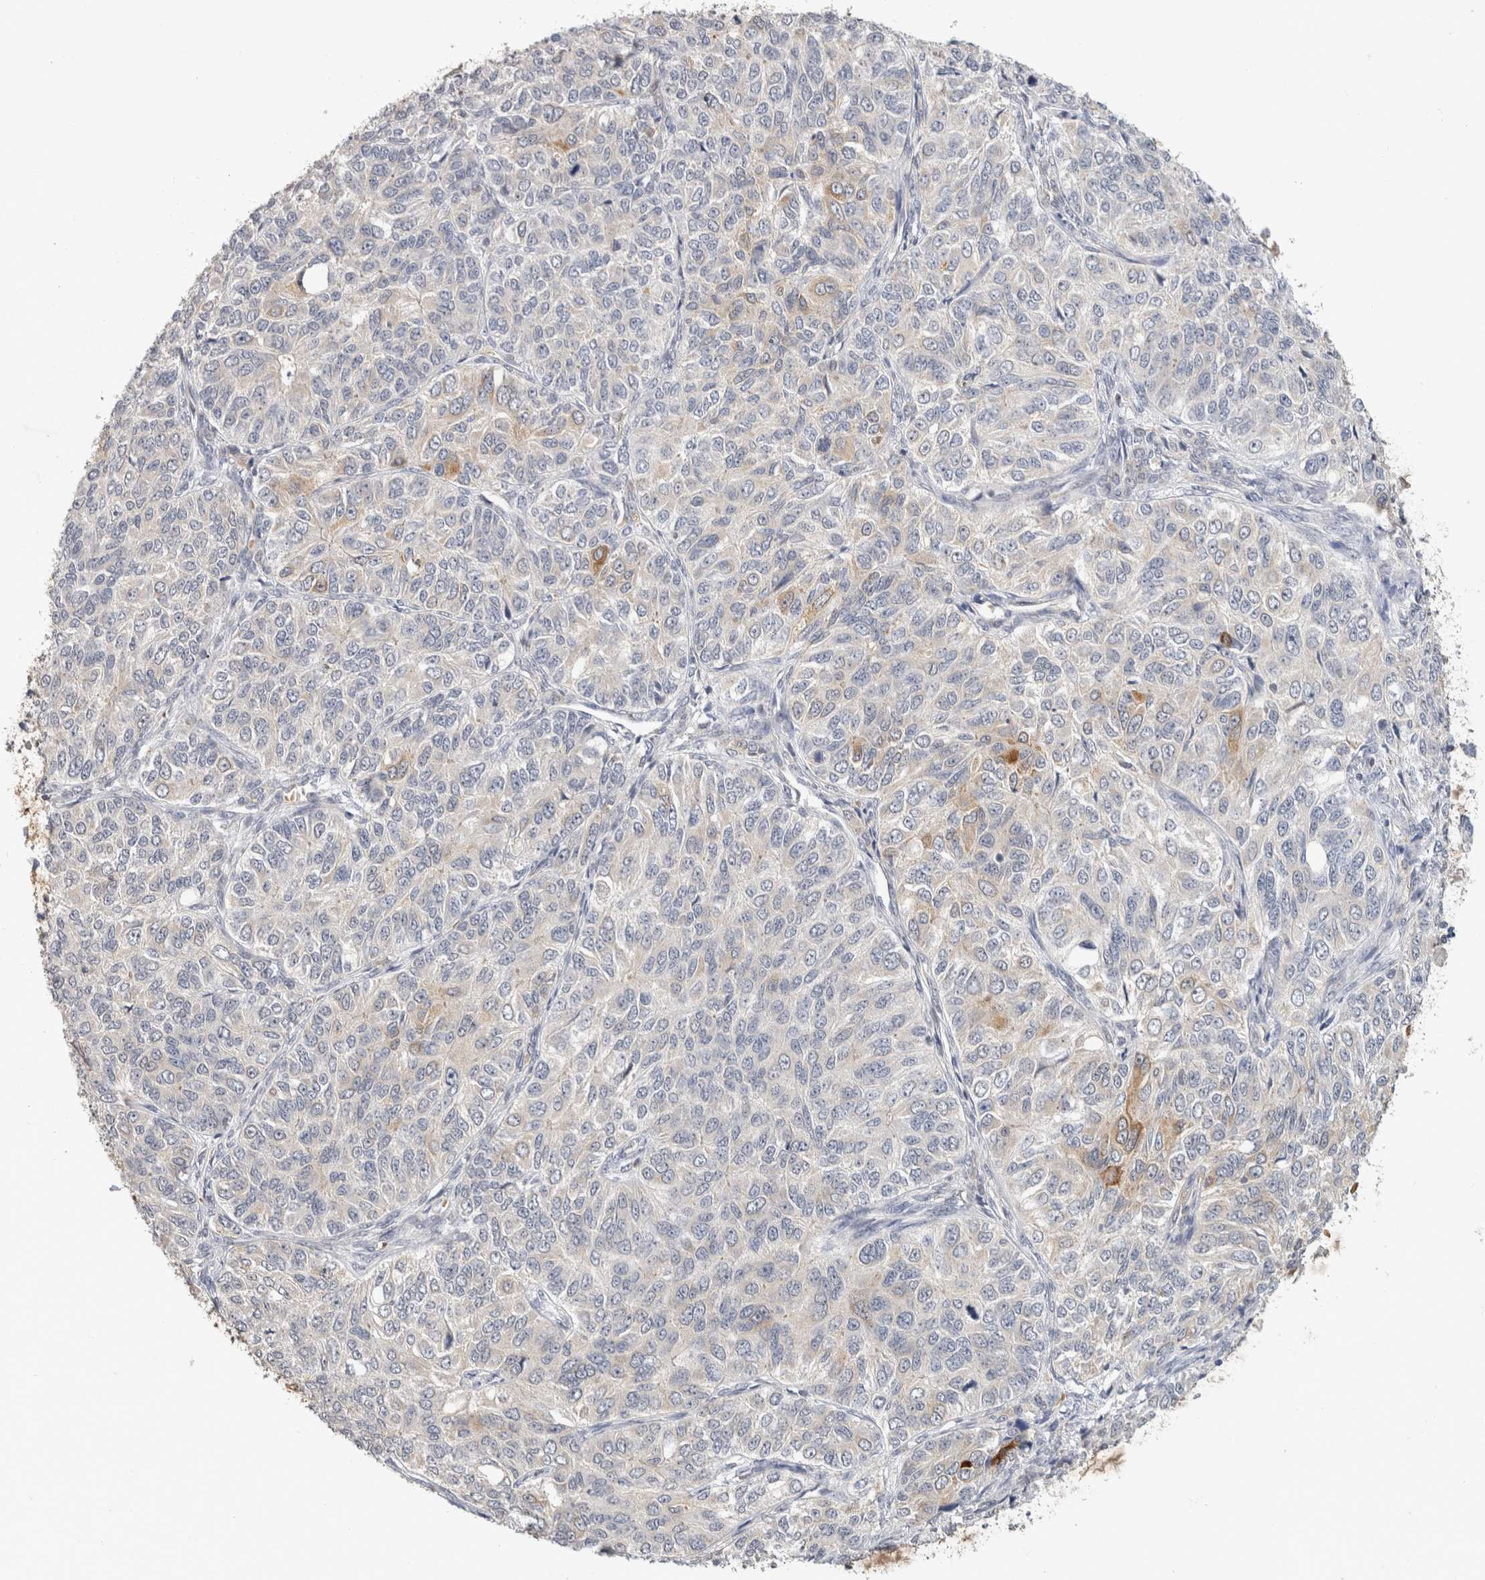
{"staining": {"intensity": "moderate", "quantity": "<25%", "location": "cytoplasmic/membranous"}, "tissue": "ovarian cancer", "cell_type": "Tumor cells", "image_type": "cancer", "snomed": [{"axis": "morphology", "description": "Carcinoma, endometroid"}, {"axis": "topography", "description": "Ovary"}], "caption": "Ovarian endometroid carcinoma stained with a brown dye shows moderate cytoplasmic/membranous positive expression in about <25% of tumor cells.", "gene": "APOL2", "patient": {"sex": "female", "age": 51}}